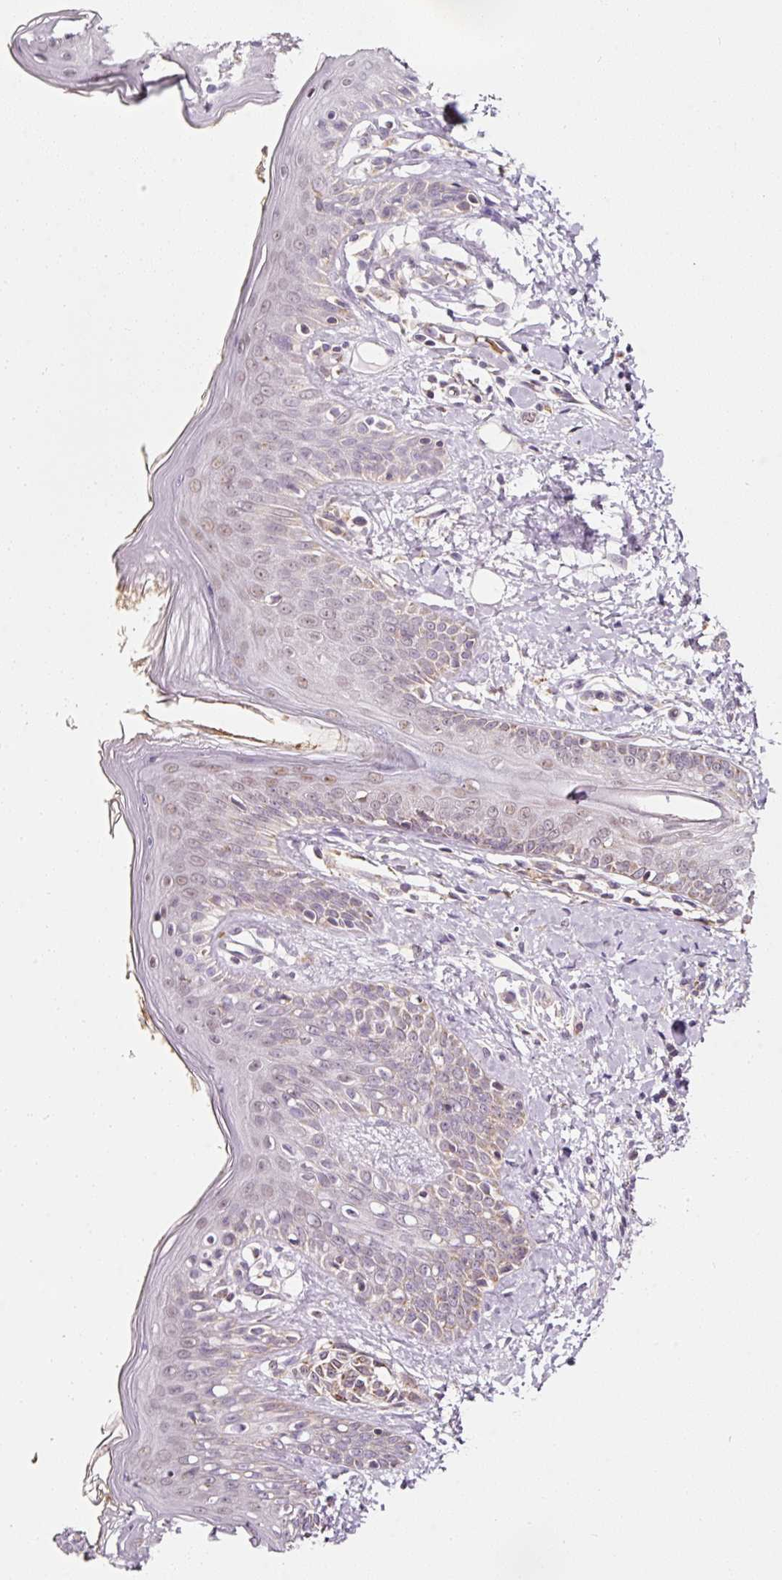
{"staining": {"intensity": "weak", "quantity": ">75%", "location": "cytoplasmic/membranous"}, "tissue": "skin", "cell_type": "Fibroblasts", "image_type": "normal", "snomed": [{"axis": "morphology", "description": "Normal tissue, NOS"}, {"axis": "topography", "description": "Skin"}], "caption": "This image exhibits IHC staining of normal human skin, with low weak cytoplasmic/membranous expression in approximately >75% of fibroblasts.", "gene": "ZNF460", "patient": {"sex": "male", "age": 16}}